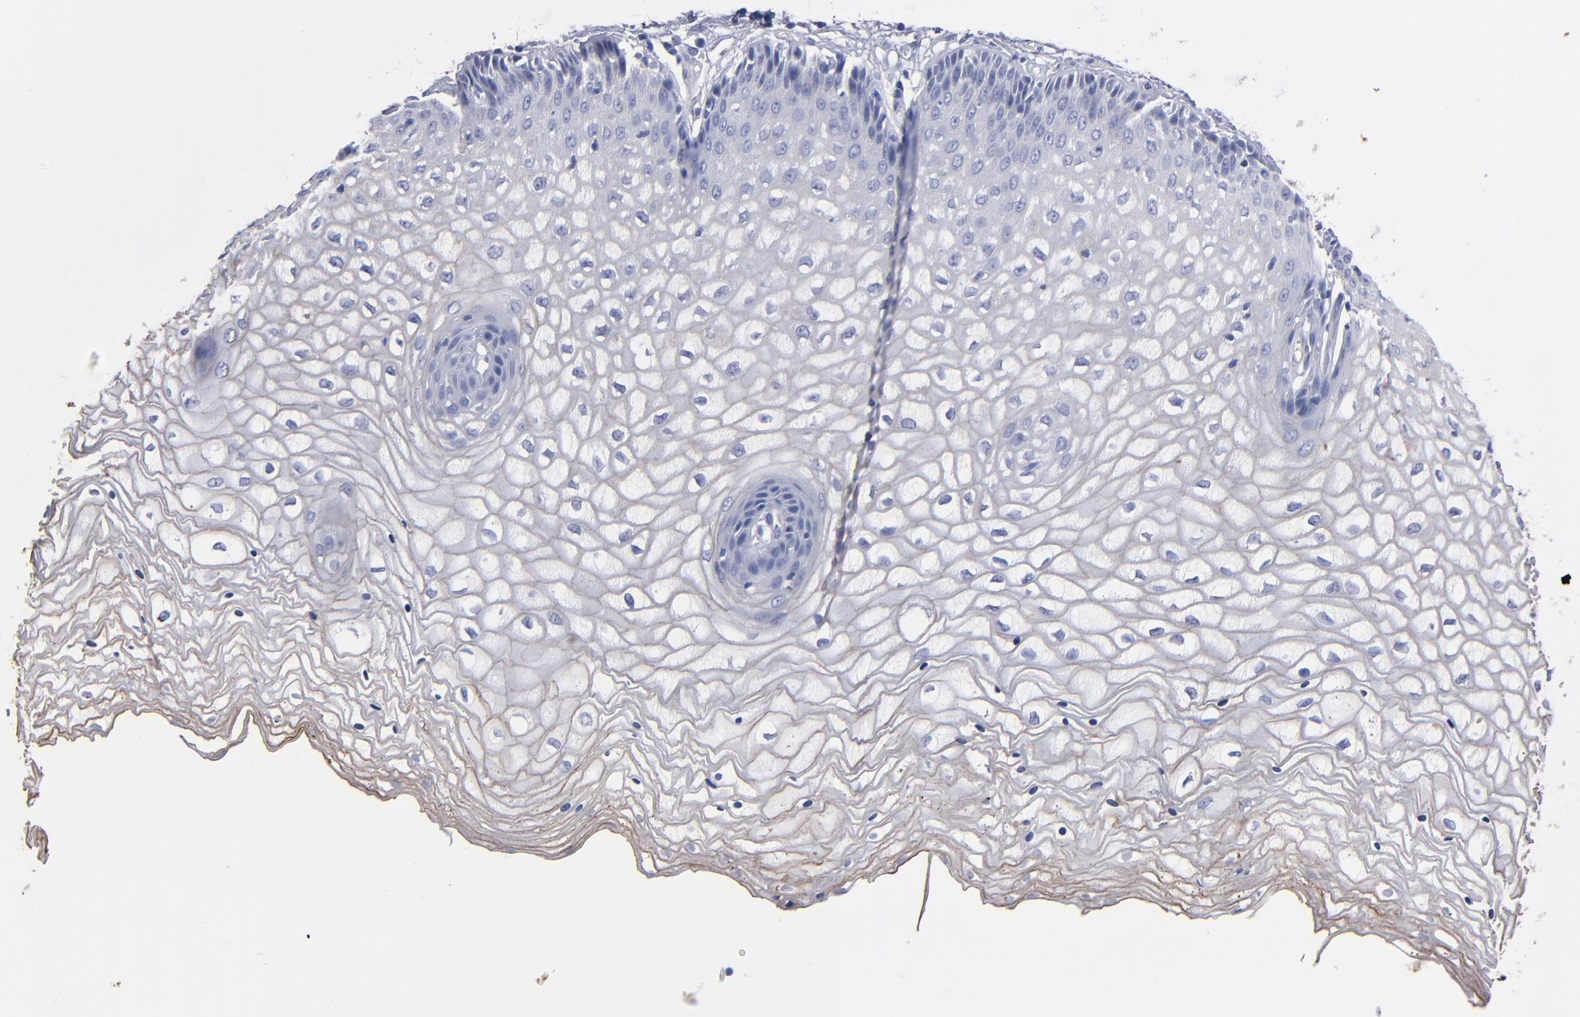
{"staining": {"intensity": "negative", "quantity": "none", "location": "none"}, "tissue": "vagina", "cell_type": "Squamous epithelial cells", "image_type": "normal", "snomed": [{"axis": "morphology", "description": "Normal tissue, NOS"}, {"axis": "topography", "description": "Vagina"}], "caption": "The histopathology image demonstrates no staining of squamous epithelial cells in unremarkable vagina.", "gene": "TM4SF1", "patient": {"sex": "female", "age": 34}}